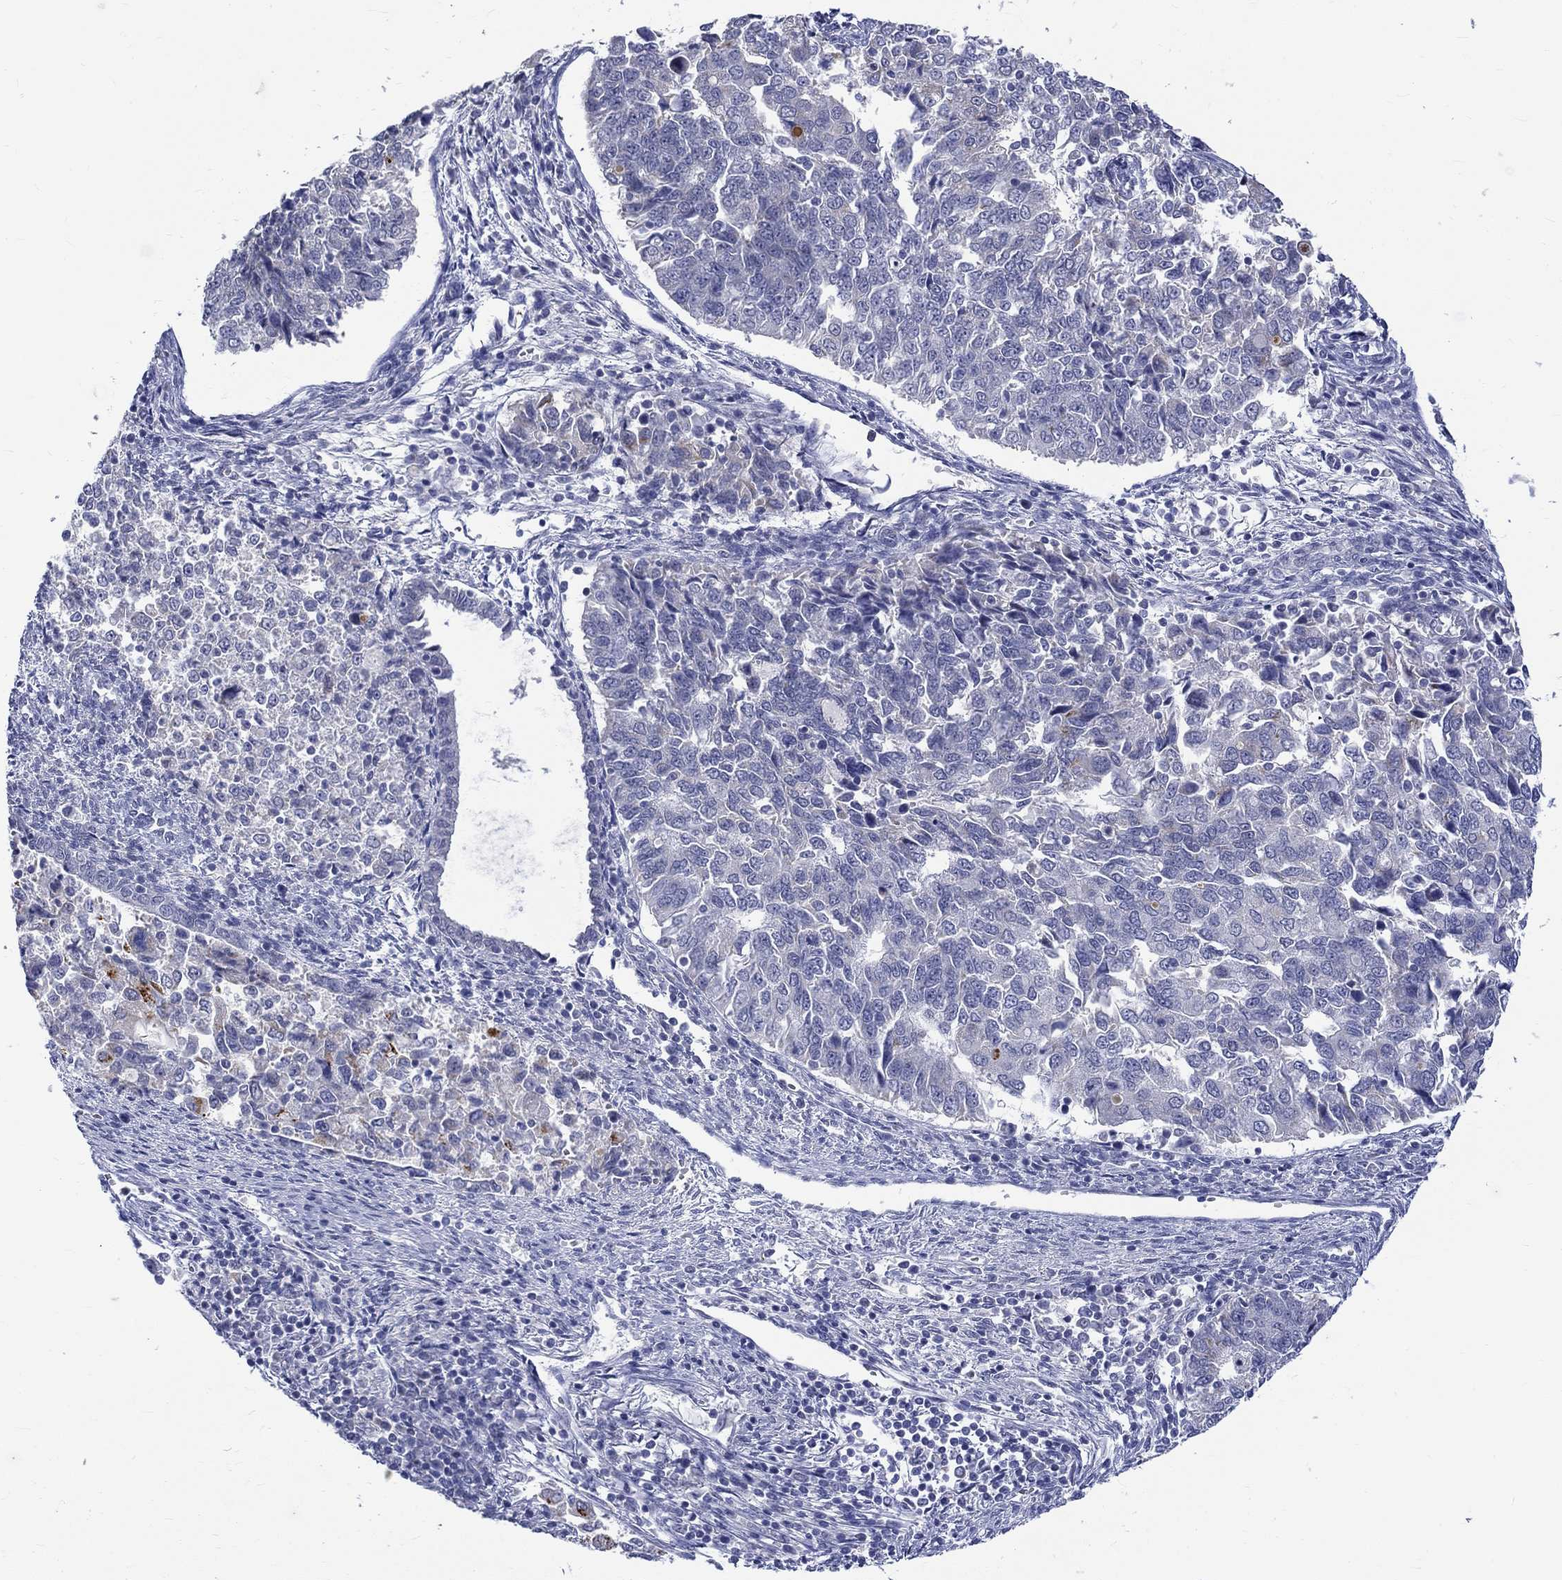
{"staining": {"intensity": "moderate", "quantity": "<25%", "location": "cytoplasmic/membranous"}, "tissue": "endometrial cancer", "cell_type": "Tumor cells", "image_type": "cancer", "snomed": [{"axis": "morphology", "description": "Adenocarcinoma, NOS"}, {"axis": "topography", "description": "Endometrium"}], "caption": "Protein analysis of adenocarcinoma (endometrial) tissue shows moderate cytoplasmic/membranous positivity in approximately <25% of tumor cells.", "gene": "ST6GALNAC1", "patient": {"sex": "female", "age": 43}}